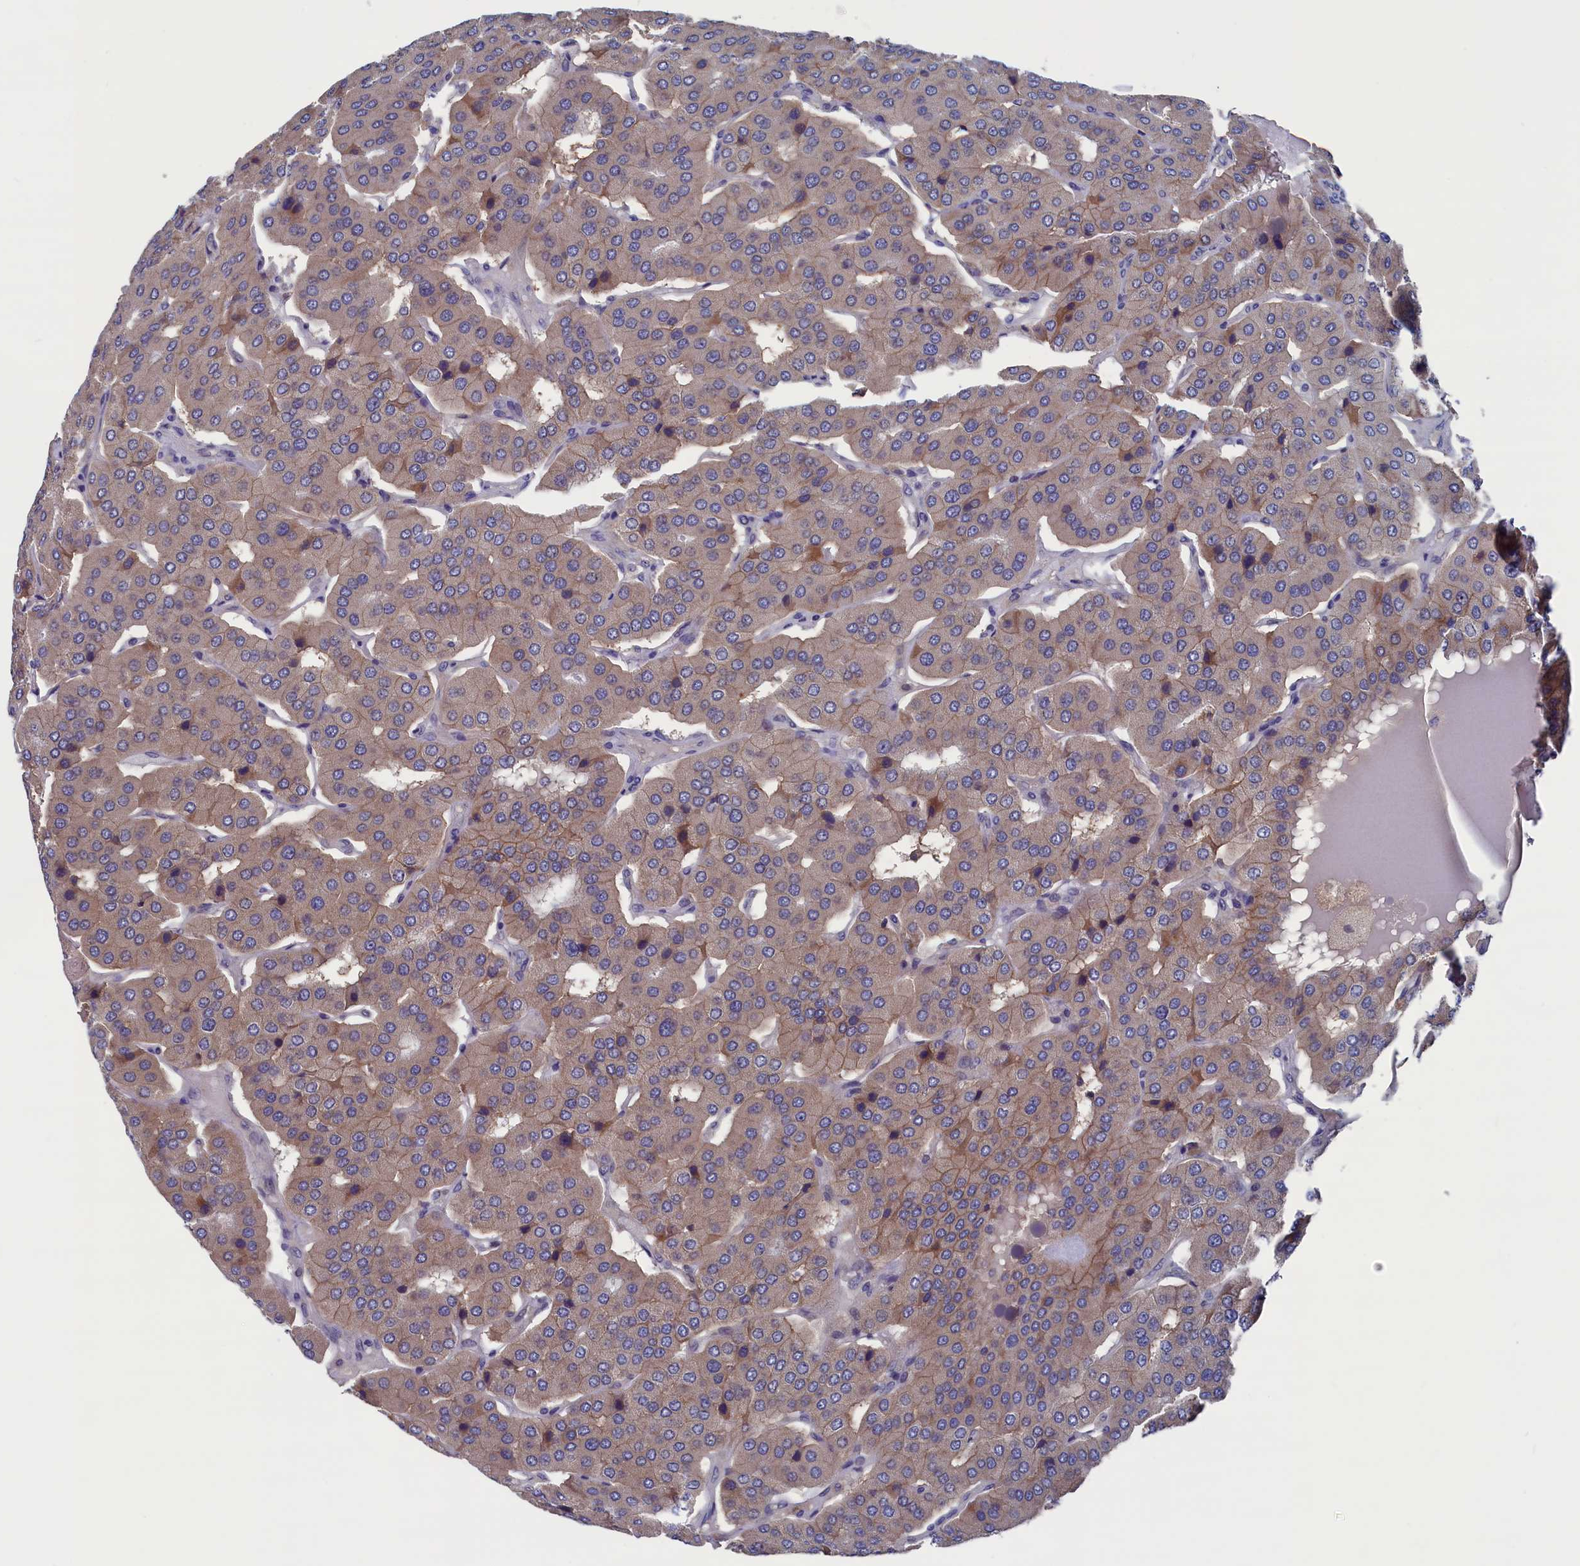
{"staining": {"intensity": "moderate", "quantity": "<25%", "location": "cytoplasmic/membranous"}, "tissue": "parathyroid gland", "cell_type": "Glandular cells", "image_type": "normal", "snomed": [{"axis": "morphology", "description": "Normal tissue, NOS"}, {"axis": "morphology", "description": "Adenoma, NOS"}, {"axis": "topography", "description": "Parathyroid gland"}], "caption": "Brown immunohistochemical staining in unremarkable human parathyroid gland displays moderate cytoplasmic/membranous expression in about <25% of glandular cells. (Stains: DAB in brown, nuclei in blue, Microscopy: brightfield microscopy at high magnification).", "gene": "SPATA13", "patient": {"sex": "female", "age": 86}}